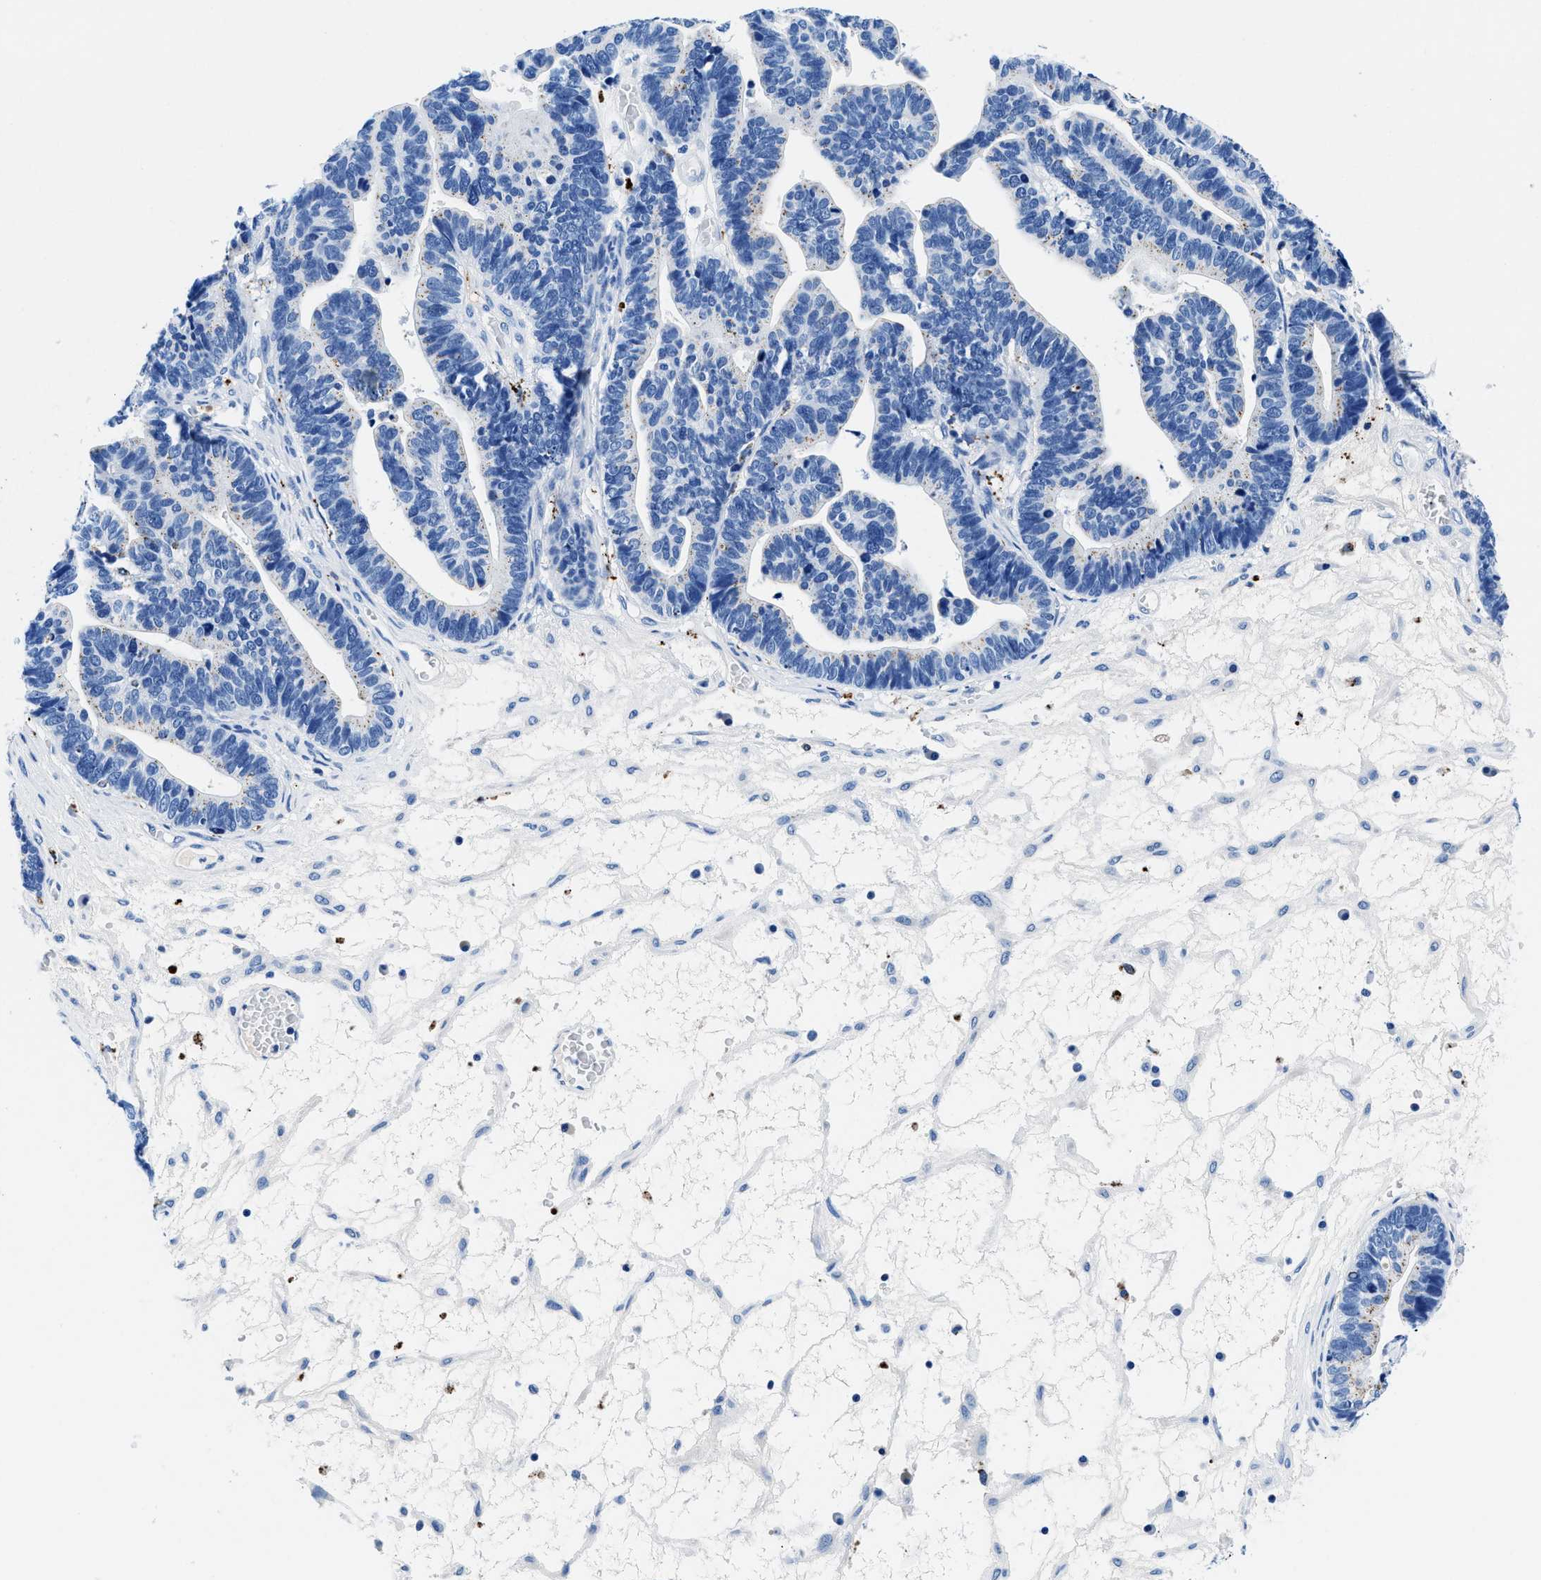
{"staining": {"intensity": "weak", "quantity": "<25%", "location": "cytoplasmic/membranous"}, "tissue": "ovarian cancer", "cell_type": "Tumor cells", "image_type": "cancer", "snomed": [{"axis": "morphology", "description": "Cystadenocarcinoma, serous, NOS"}, {"axis": "topography", "description": "Ovary"}], "caption": "A high-resolution image shows immunohistochemistry (IHC) staining of ovarian serous cystadenocarcinoma, which demonstrates no significant staining in tumor cells. Brightfield microscopy of immunohistochemistry (IHC) stained with DAB (3,3'-diaminobenzidine) (brown) and hematoxylin (blue), captured at high magnification.", "gene": "OR14K1", "patient": {"sex": "female", "age": 56}}